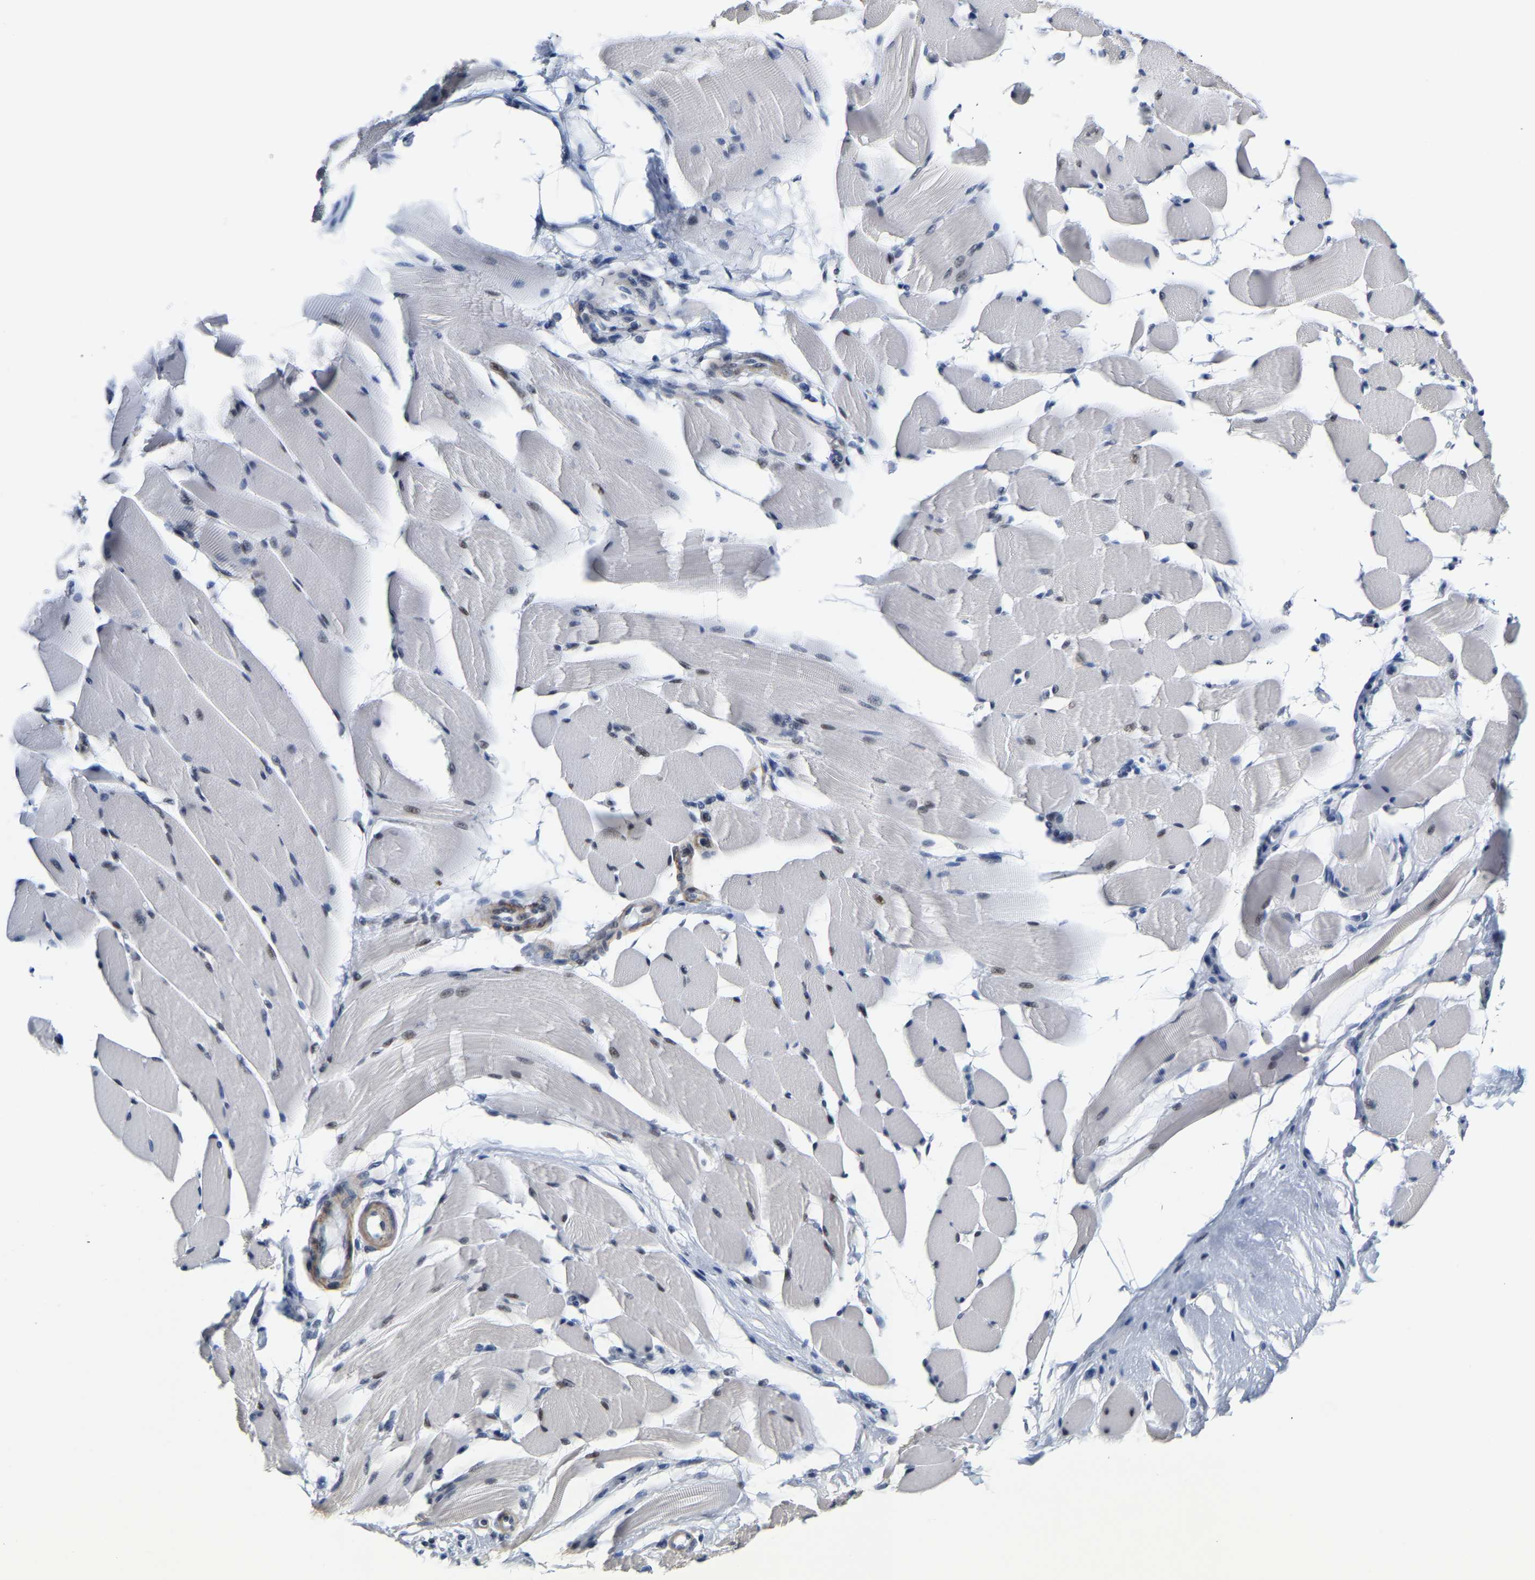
{"staining": {"intensity": "moderate", "quantity": "25%-75%", "location": "nuclear"}, "tissue": "skeletal muscle", "cell_type": "Myocytes", "image_type": "normal", "snomed": [{"axis": "morphology", "description": "Normal tissue, NOS"}, {"axis": "topography", "description": "Skeletal muscle"}, {"axis": "topography", "description": "Peripheral nerve tissue"}], "caption": "Brown immunohistochemical staining in benign skeletal muscle reveals moderate nuclear expression in approximately 25%-75% of myocytes.", "gene": "FAM180A", "patient": {"sex": "female", "age": 84}}